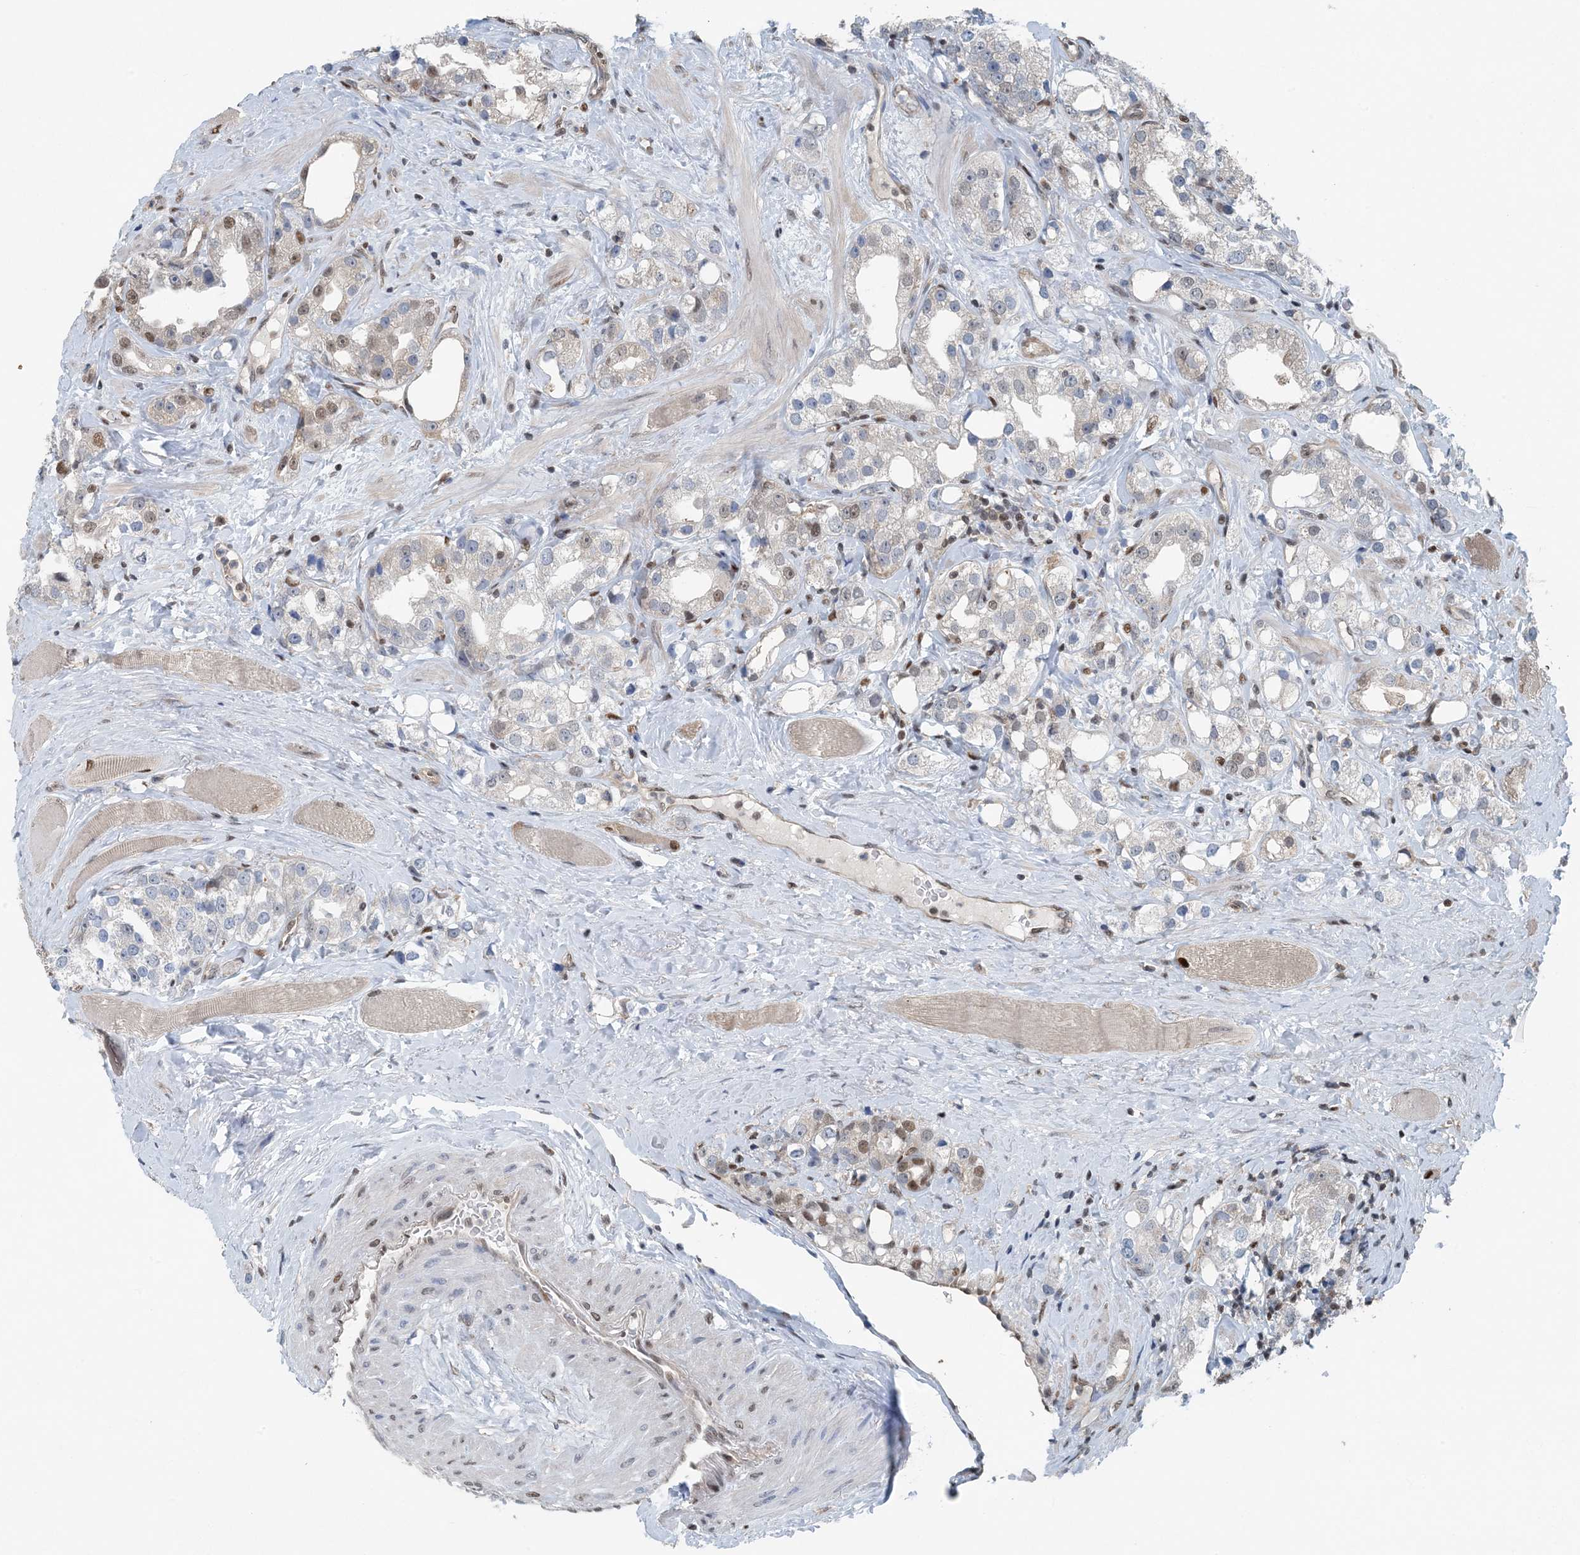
{"staining": {"intensity": "moderate", "quantity": "<25%", "location": "nuclear"}, "tissue": "prostate cancer", "cell_type": "Tumor cells", "image_type": "cancer", "snomed": [{"axis": "morphology", "description": "Adenocarcinoma, NOS"}, {"axis": "topography", "description": "Prostate"}], "caption": "Prostate cancer stained with immunohistochemistry (IHC) demonstrates moderate nuclear positivity in approximately <25% of tumor cells.", "gene": "HIKESHI", "patient": {"sex": "male", "age": 79}}